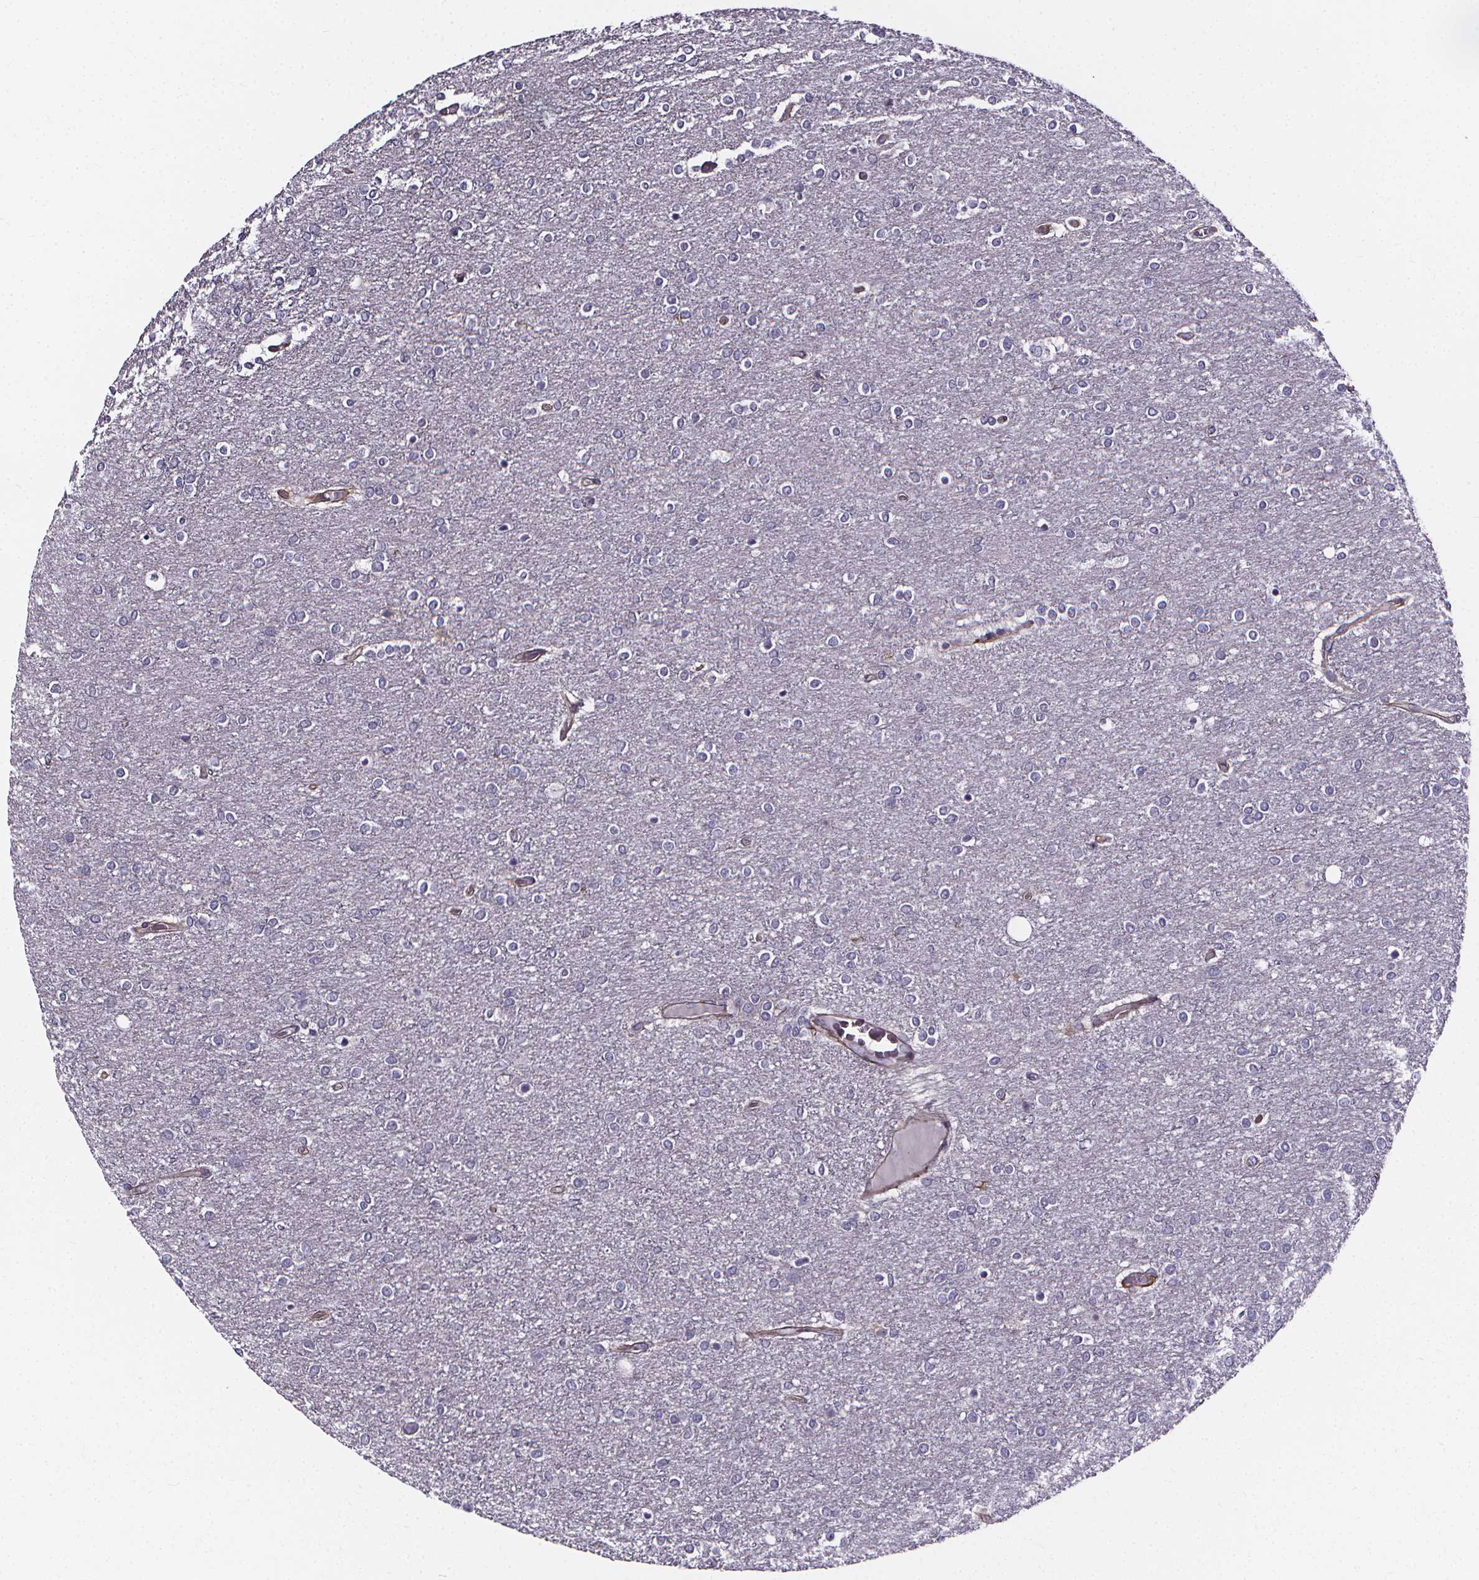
{"staining": {"intensity": "negative", "quantity": "none", "location": "none"}, "tissue": "glioma", "cell_type": "Tumor cells", "image_type": "cancer", "snomed": [{"axis": "morphology", "description": "Glioma, malignant, High grade"}, {"axis": "topography", "description": "Brain"}], "caption": "IHC histopathology image of neoplastic tissue: glioma stained with DAB reveals no significant protein expression in tumor cells. The staining is performed using DAB brown chromogen with nuclei counter-stained in using hematoxylin.", "gene": "AEBP1", "patient": {"sex": "female", "age": 61}}